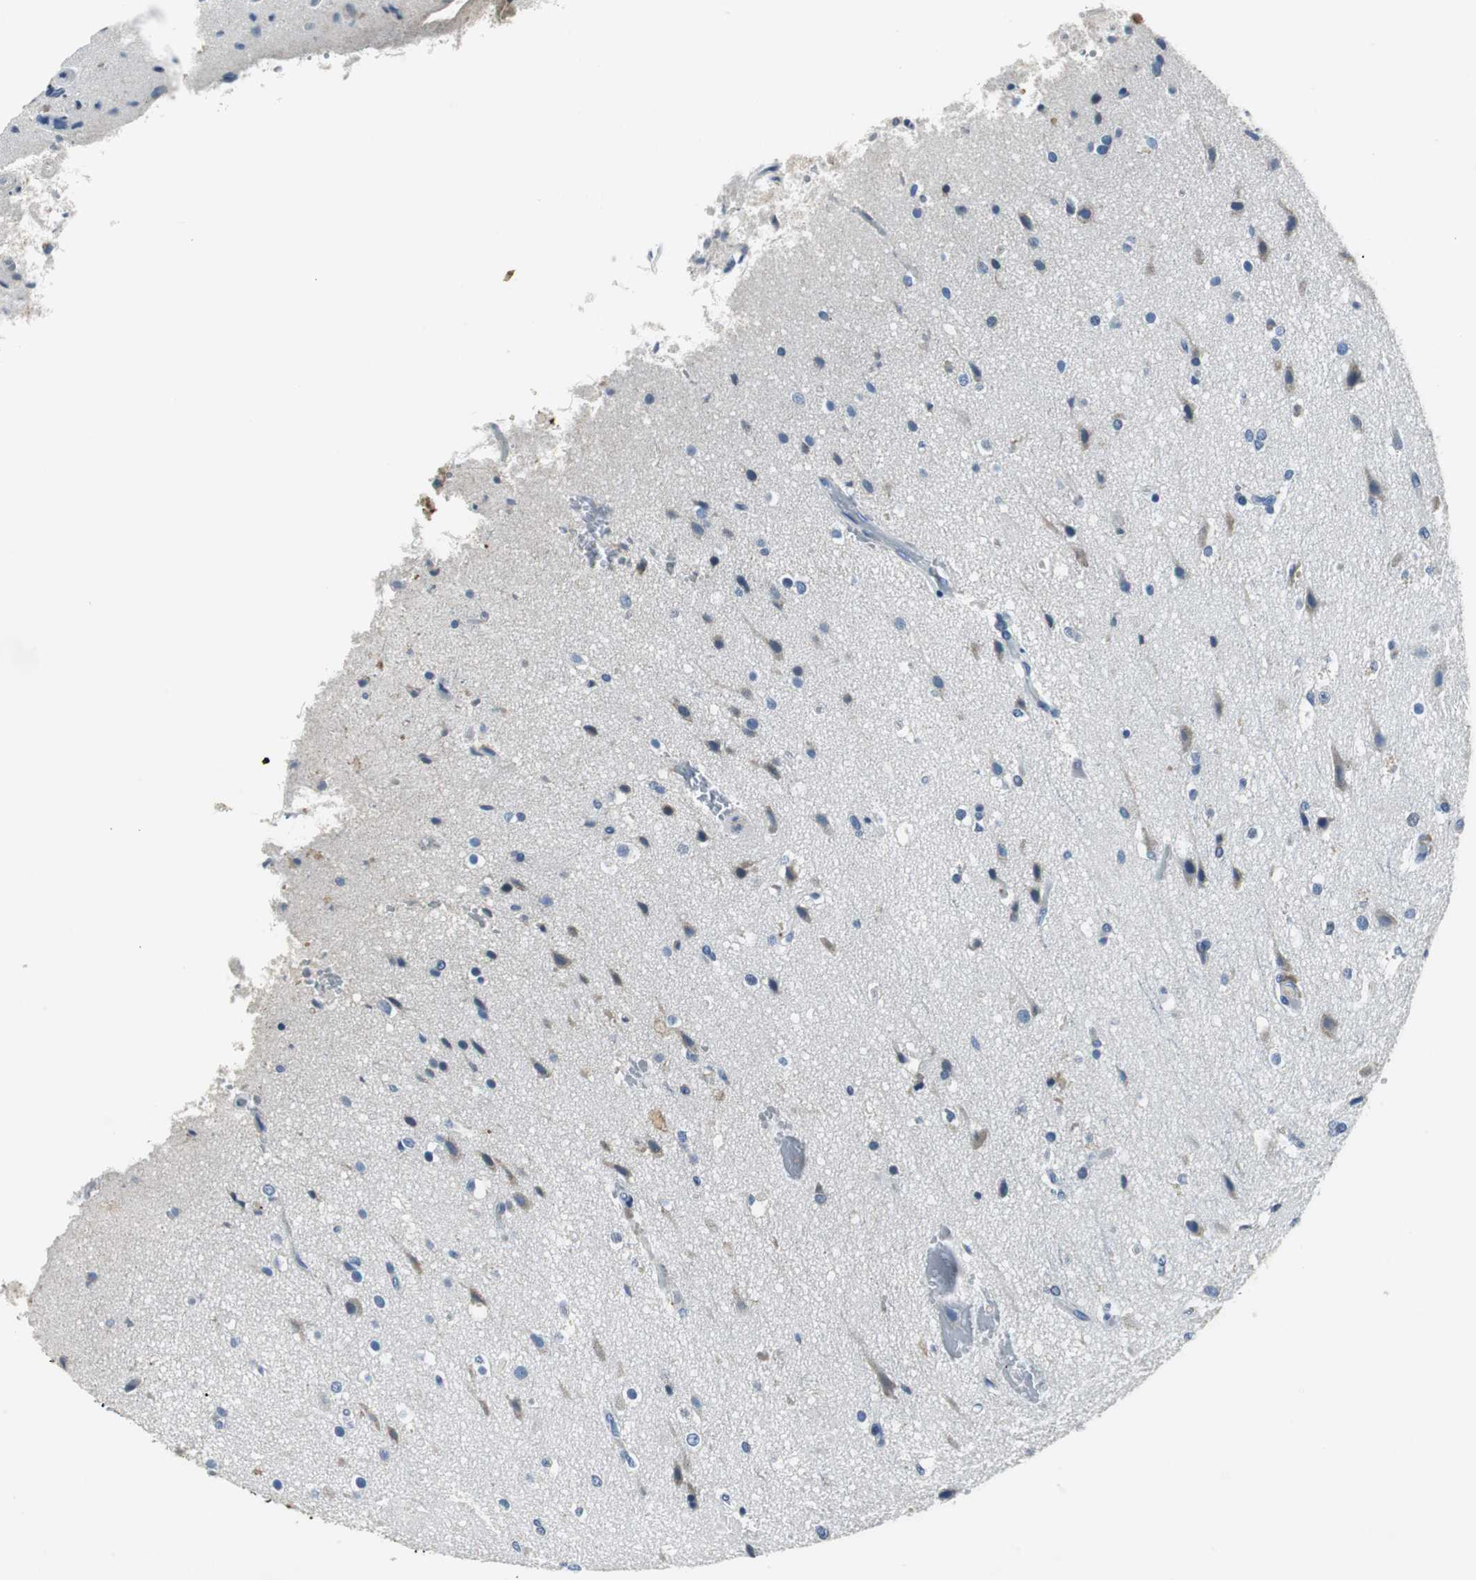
{"staining": {"intensity": "negative", "quantity": "none", "location": "none"}, "tissue": "glioma", "cell_type": "Tumor cells", "image_type": "cancer", "snomed": [{"axis": "morphology", "description": "Normal tissue, NOS"}, {"axis": "morphology", "description": "Glioma, malignant, High grade"}, {"axis": "topography", "description": "Cerebral cortex"}], "caption": "Immunohistochemistry micrograph of glioma stained for a protein (brown), which exhibits no expression in tumor cells.", "gene": "ORM1", "patient": {"sex": "male", "age": 77}}